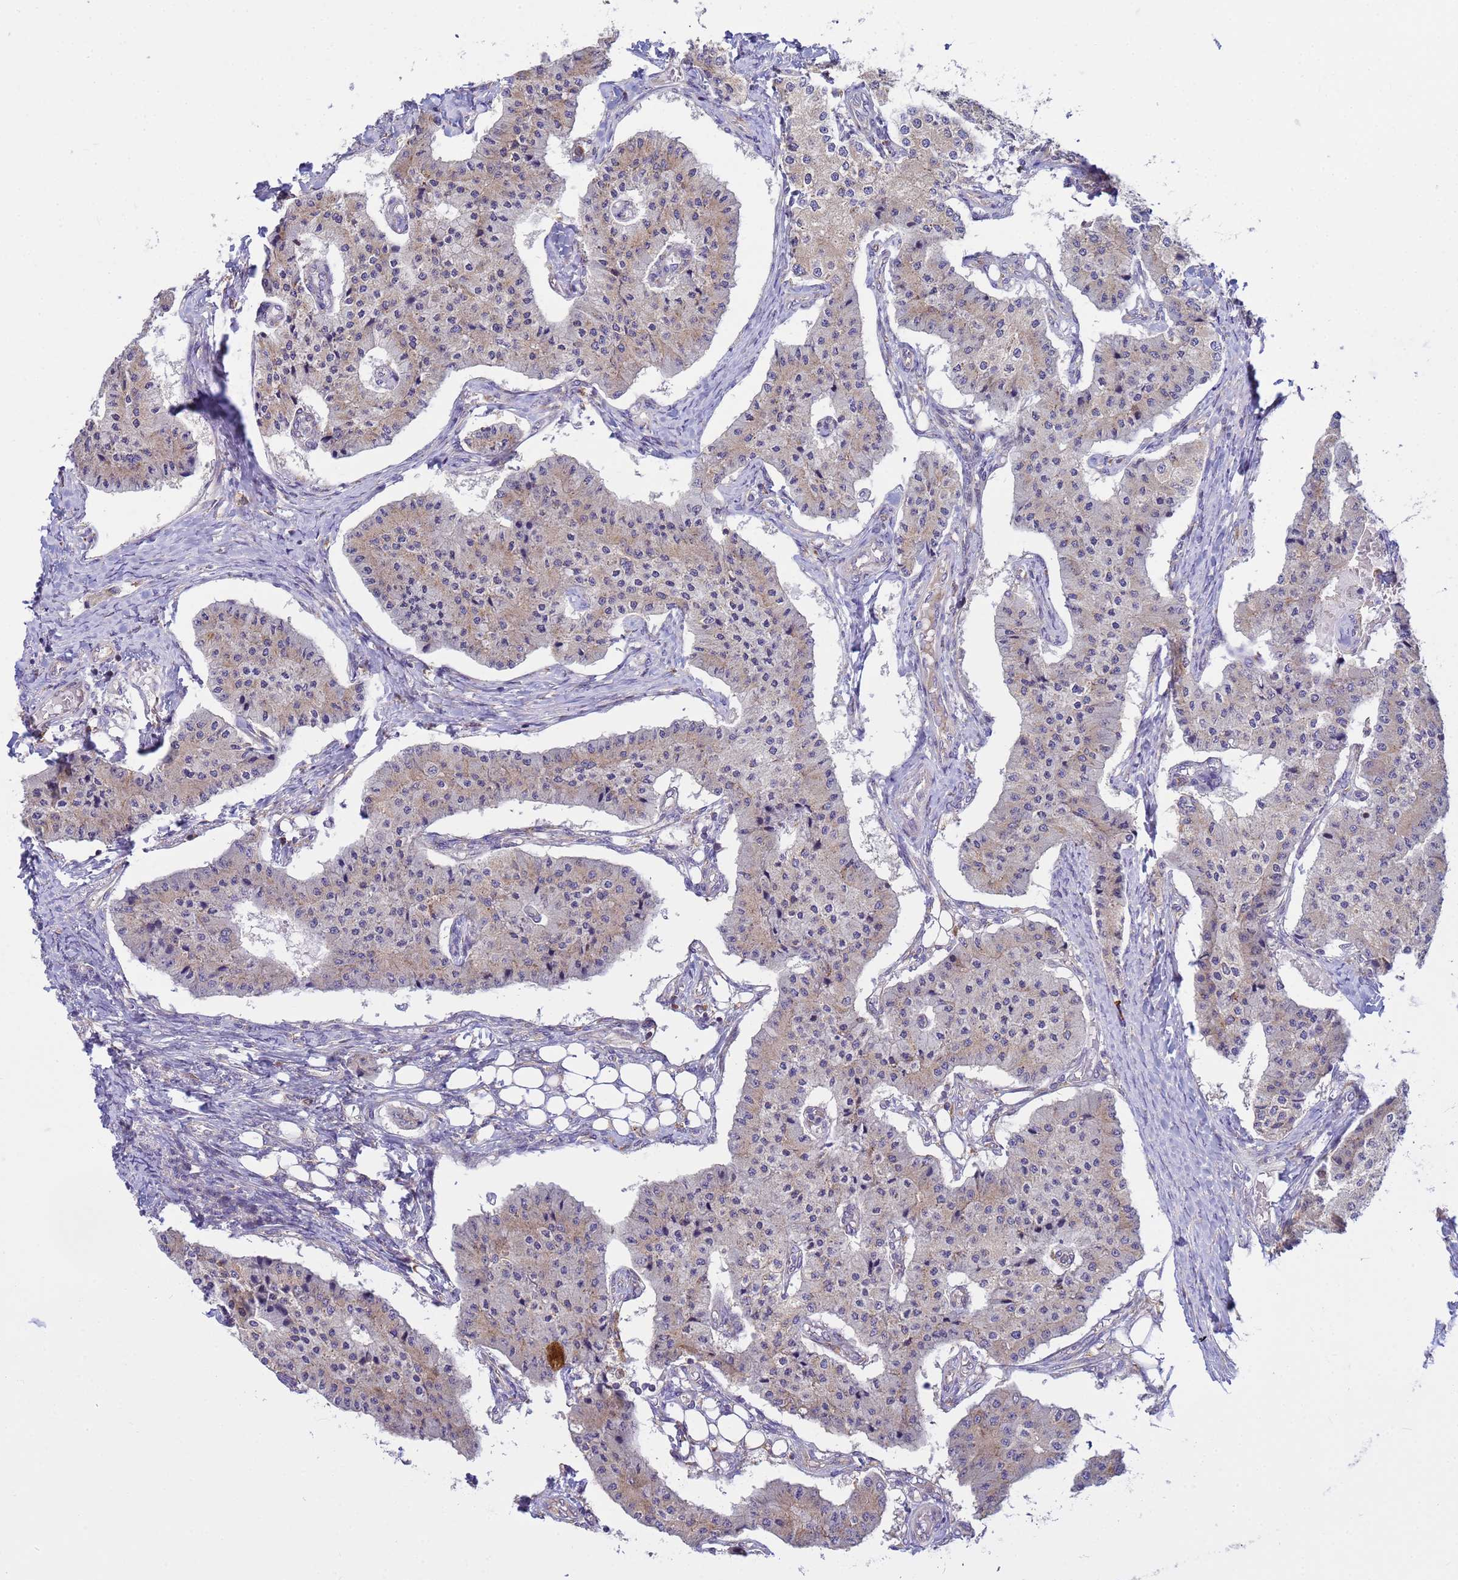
{"staining": {"intensity": "weak", "quantity": "25%-75%", "location": "cytoplasmic/membranous"}, "tissue": "carcinoid", "cell_type": "Tumor cells", "image_type": "cancer", "snomed": [{"axis": "morphology", "description": "Carcinoid, malignant, NOS"}, {"axis": "topography", "description": "Colon"}], "caption": "DAB immunohistochemical staining of human malignant carcinoid reveals weak cytoplasmic/membranous protein positivity in about 25%-75% of tumor cells.", "gene": "THAP5", "patient": {"sex": "female", "age": 52}}